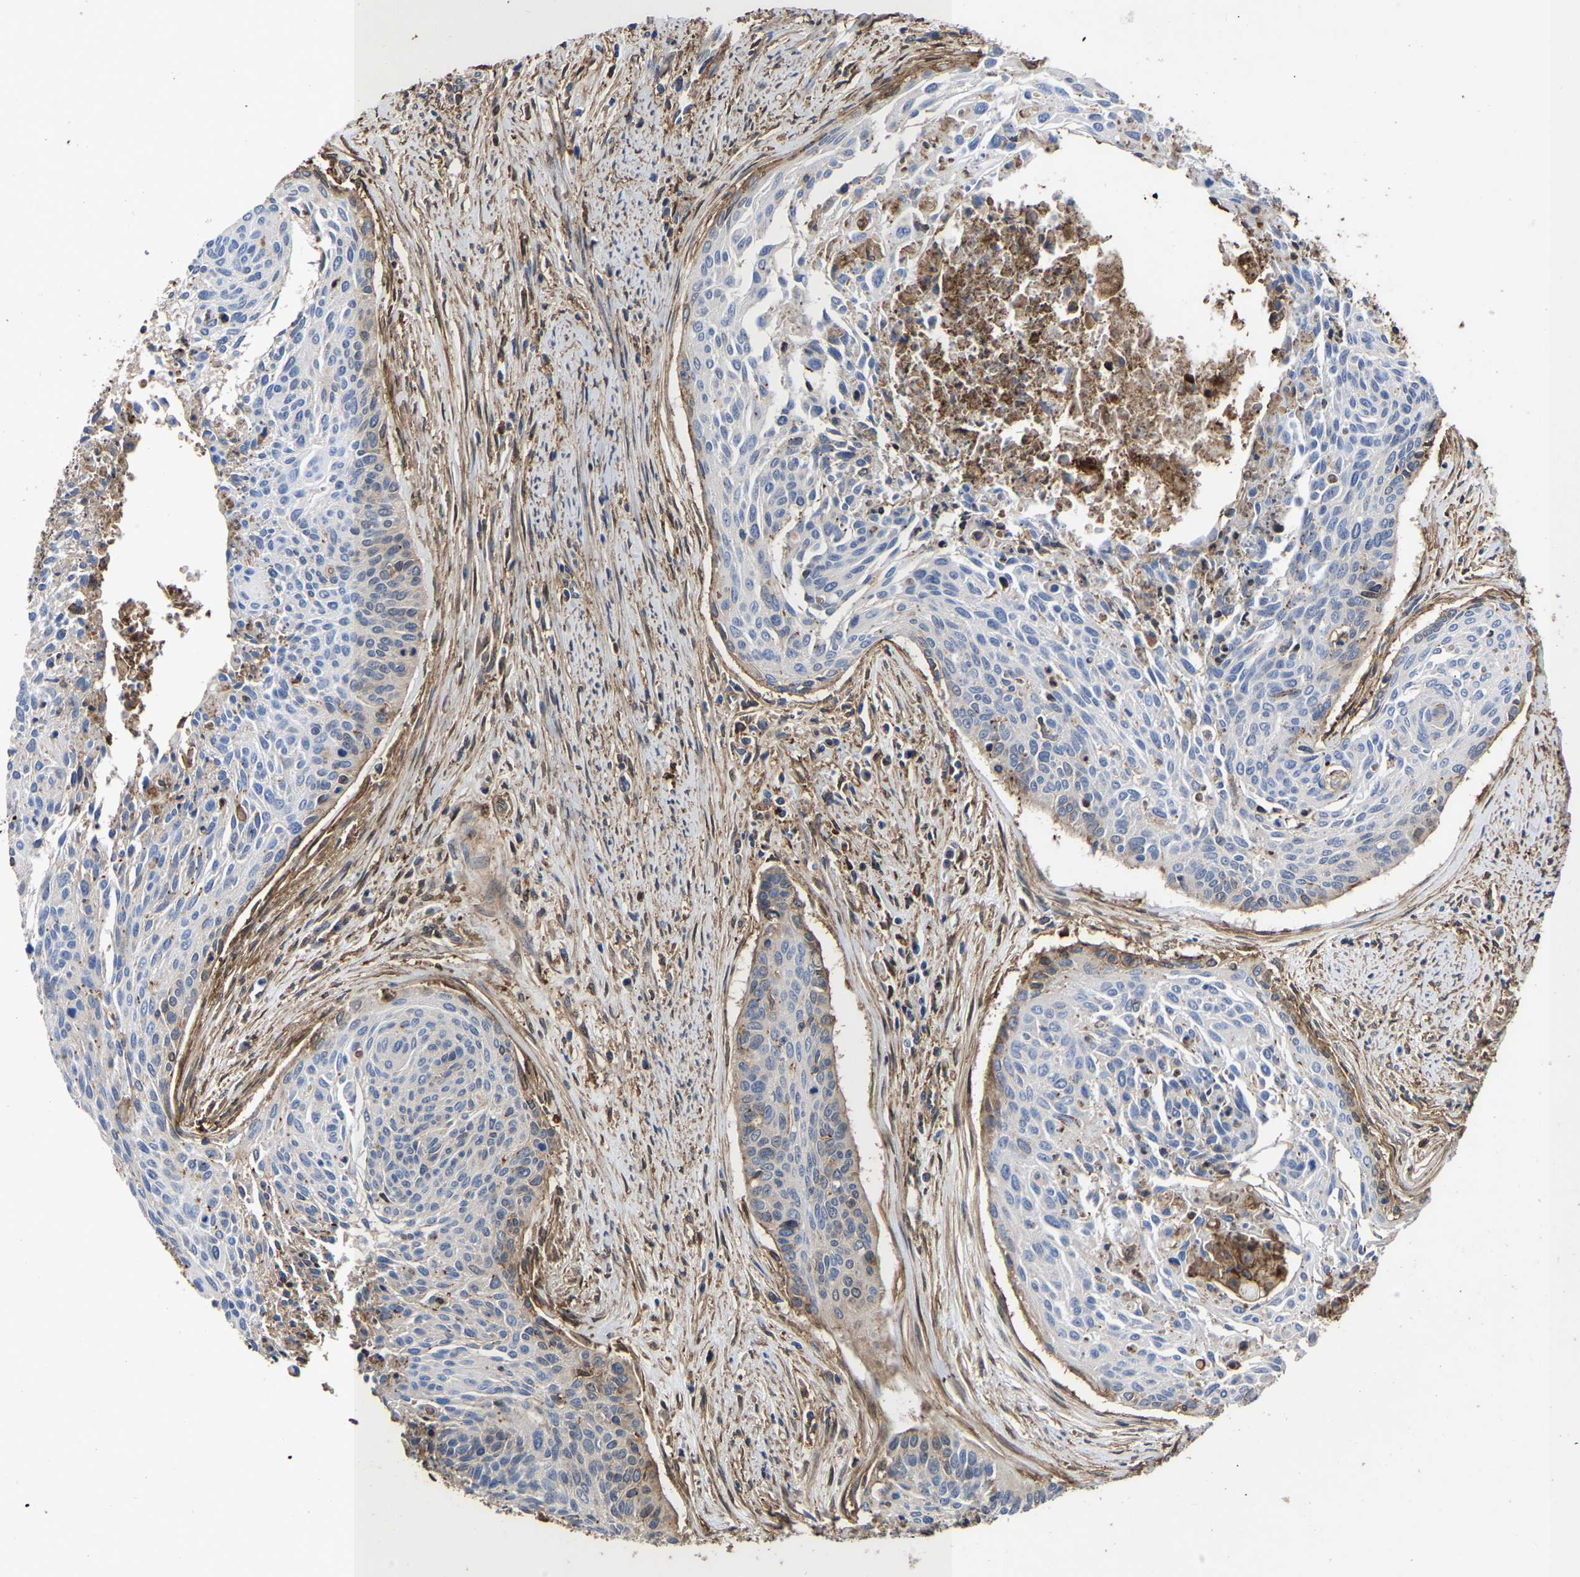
{"staining": {"intensity": "negative", "quantity": "none", "location": "none"}, "tissue": "cervical cancer", "cell_type": "Tumor cells", "image_type": "cancer", "snomed": [{"axis": "morphology", "description": "Squamous cell carcinoma, NOS"}, {"axis": "topography", "description": "Cervix"}], "caption": "A micrograph of human cervical squamous cell carcinoma is negative for staining in tumor cells.", "gene": "LIF", "patient": {"sex": "female", "age": 55}}